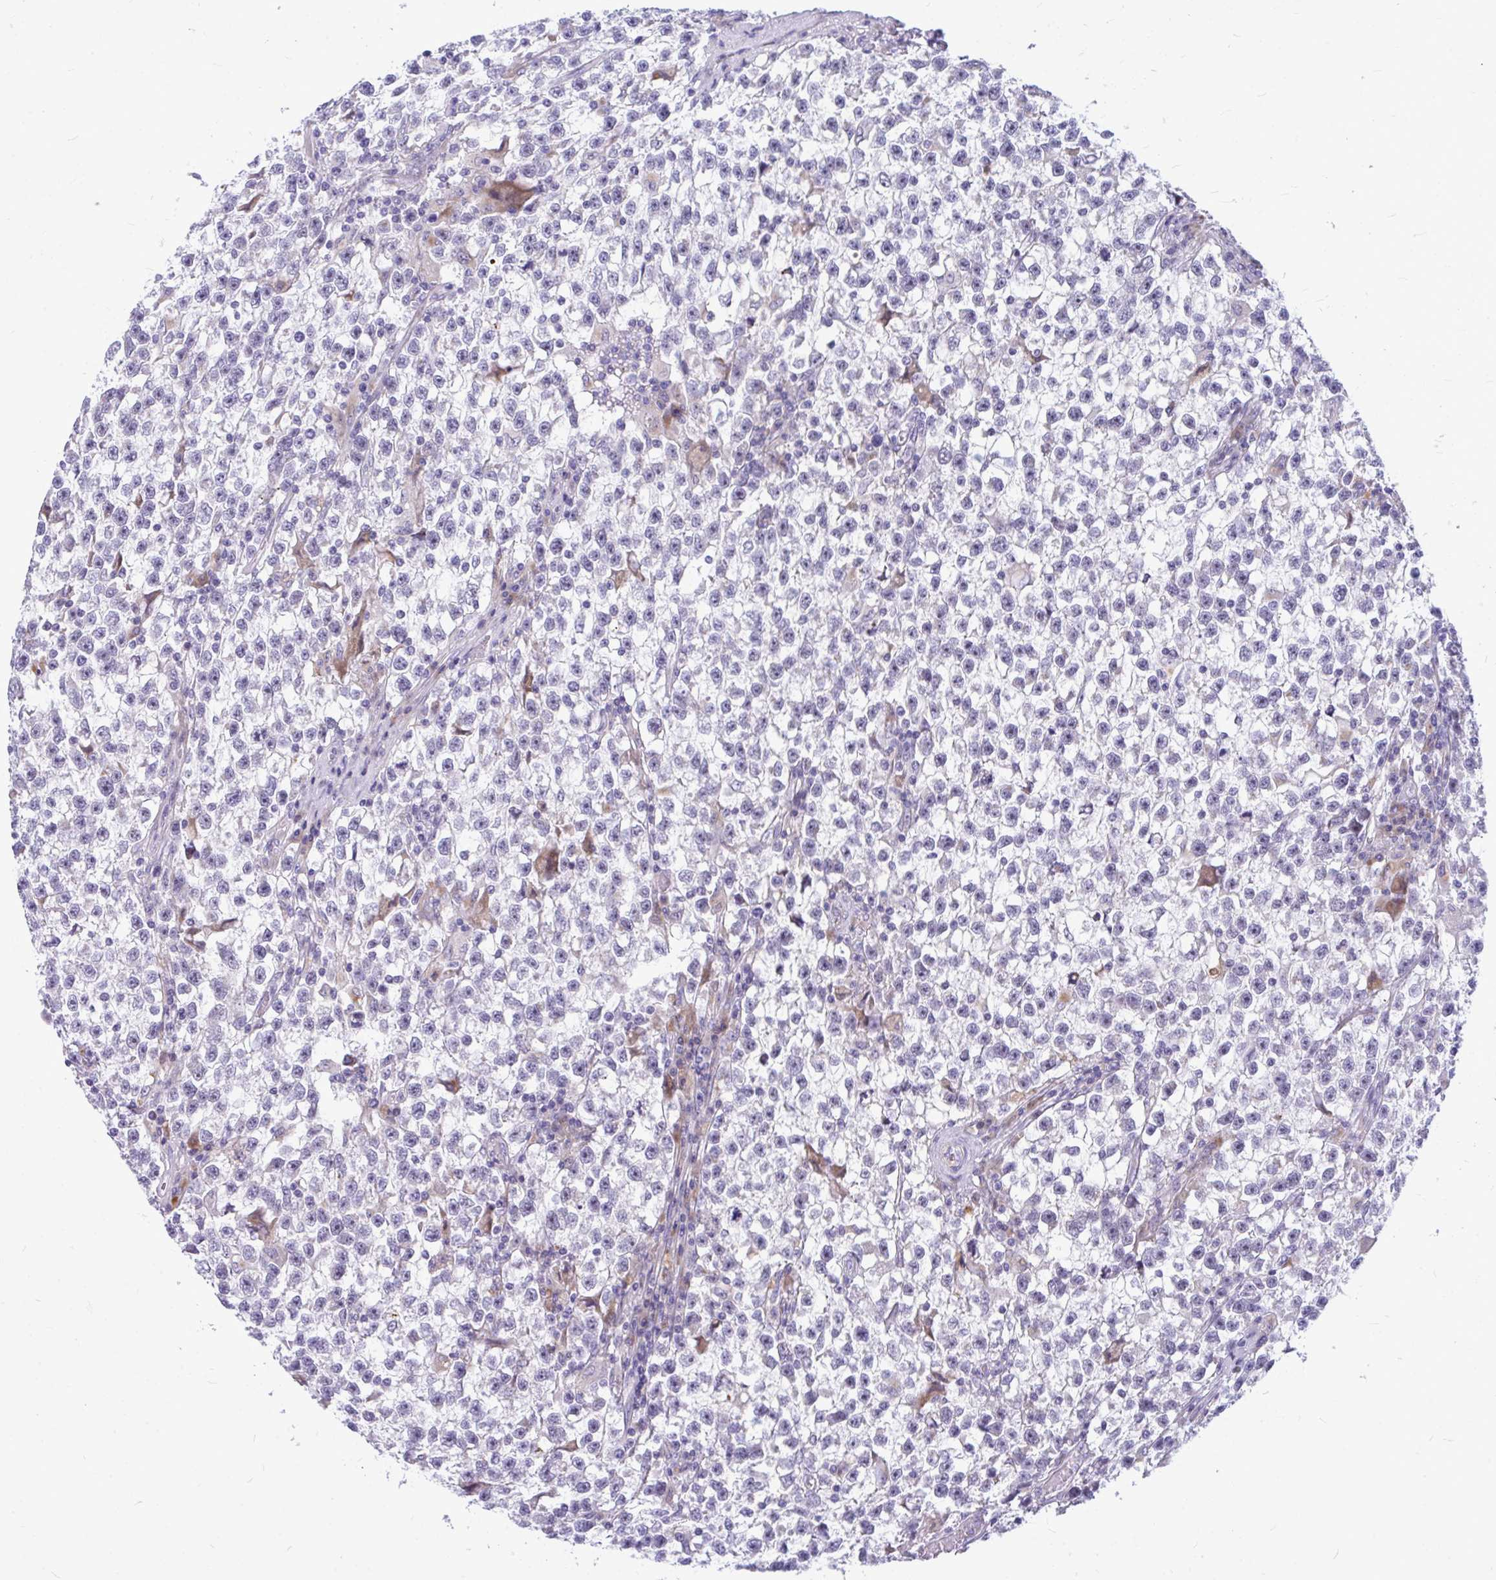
{"staining": {"intensity": "negative", "quantity": "none", "location": "none"}, "tissue": "testis cancer", "cell_type": "Tumor cells", "image_type": "cancer", "snomed": [{"axis": "morphology", "description": "Seminoma, NOS"}, {"axis": "topography", "description": "Testis"}], "caption": "The photomicrograph reveals no staining of tumor cells in seminoma (testis).", "gene": "ZSCAN25", "patient": {"sex": "male", "age": 31}}